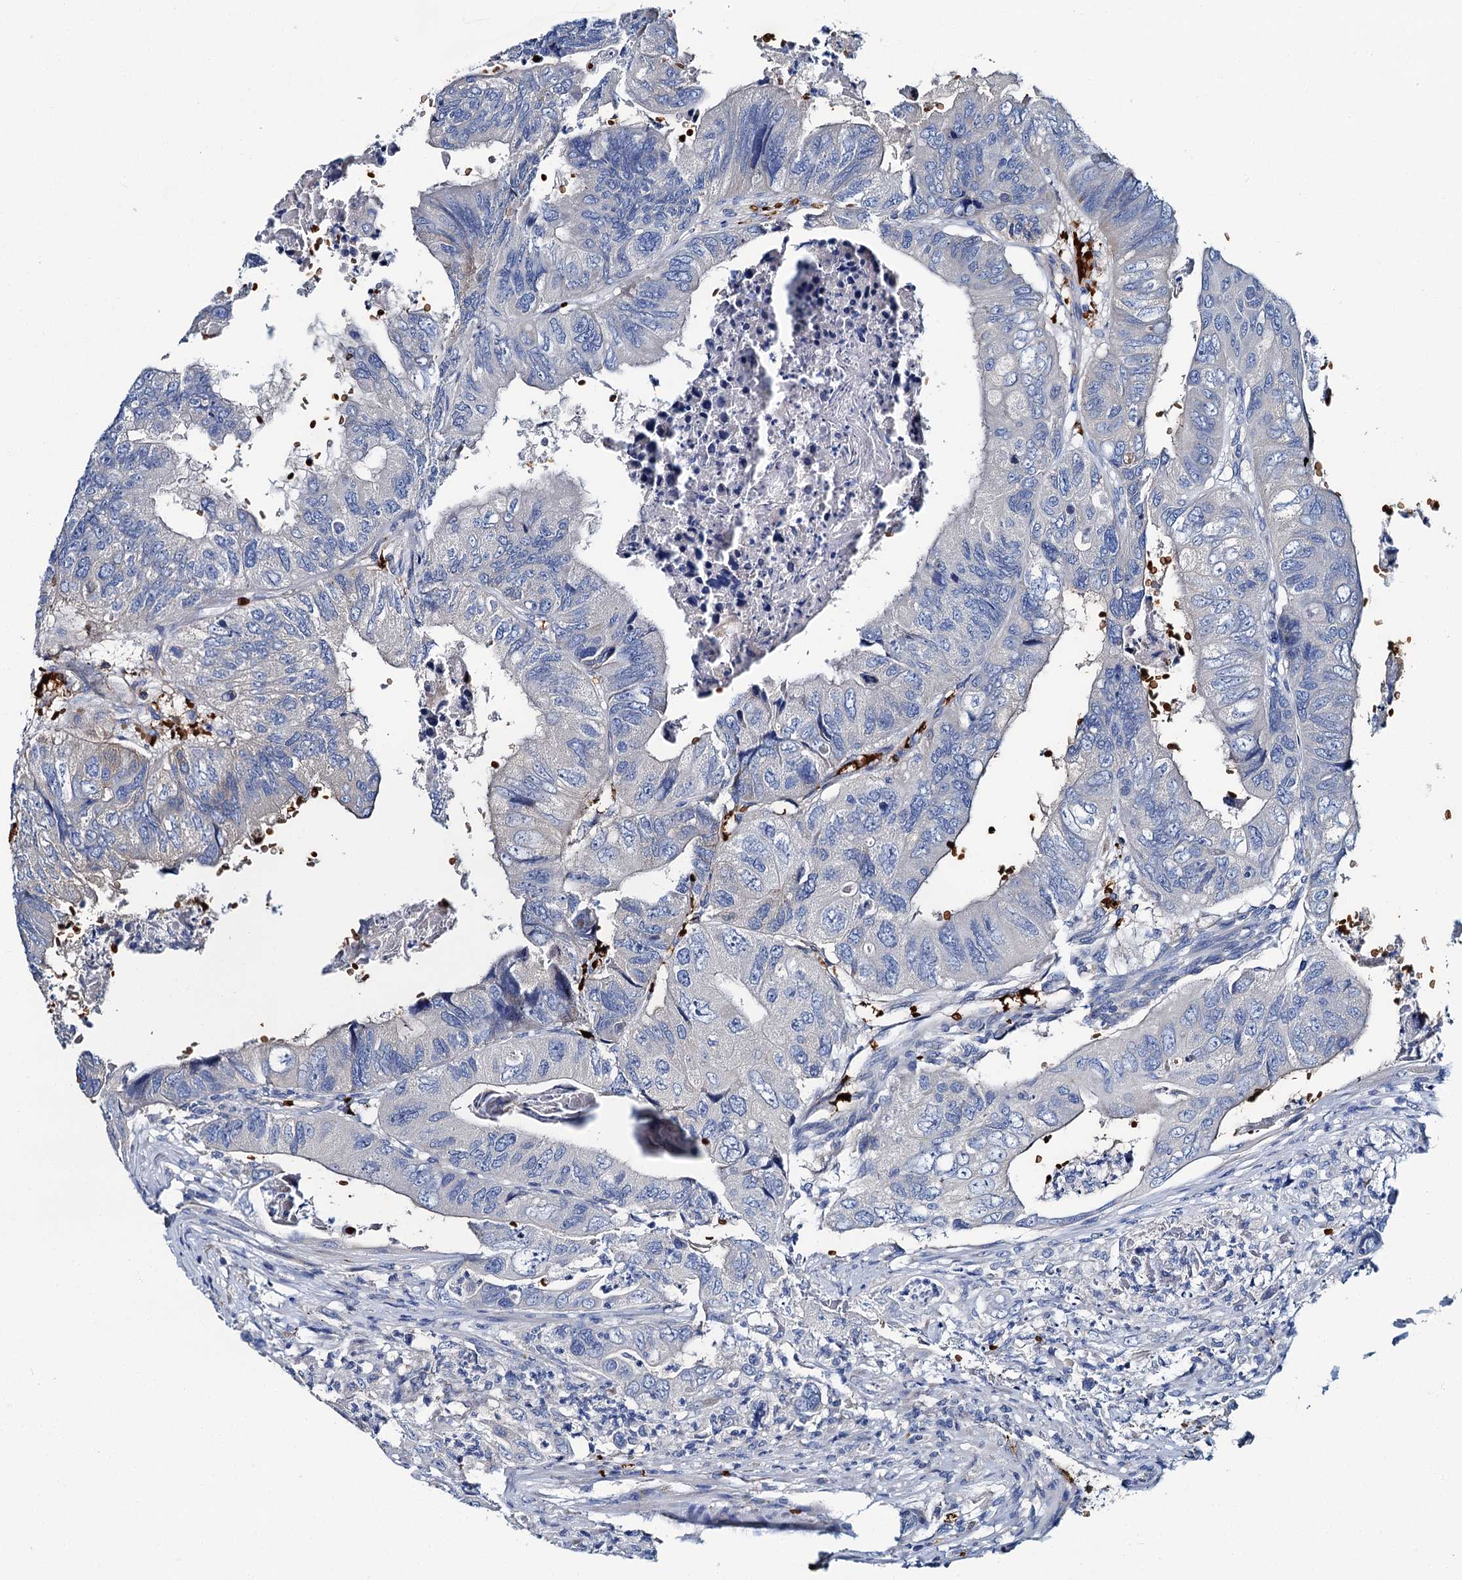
{"staining": {"intensity": "negative", "quantity": "none", "location": "none"}, "tissue": "colorectal cancer", "cell_type": "Tumor cells", "image_type": "cancer", "snomed": [{"axis": "morphology", "description": "Adenocarcinoma, NOS"}, {"axis": "topography", "description": "Rectum"}], "caption": "Human colorectal cancer (adenocarcinoma) stained for a protein using IHC shows no staining in tumor cells.", "gene": "ATG2A", "patient": {"sex": "male", "age": 63}}